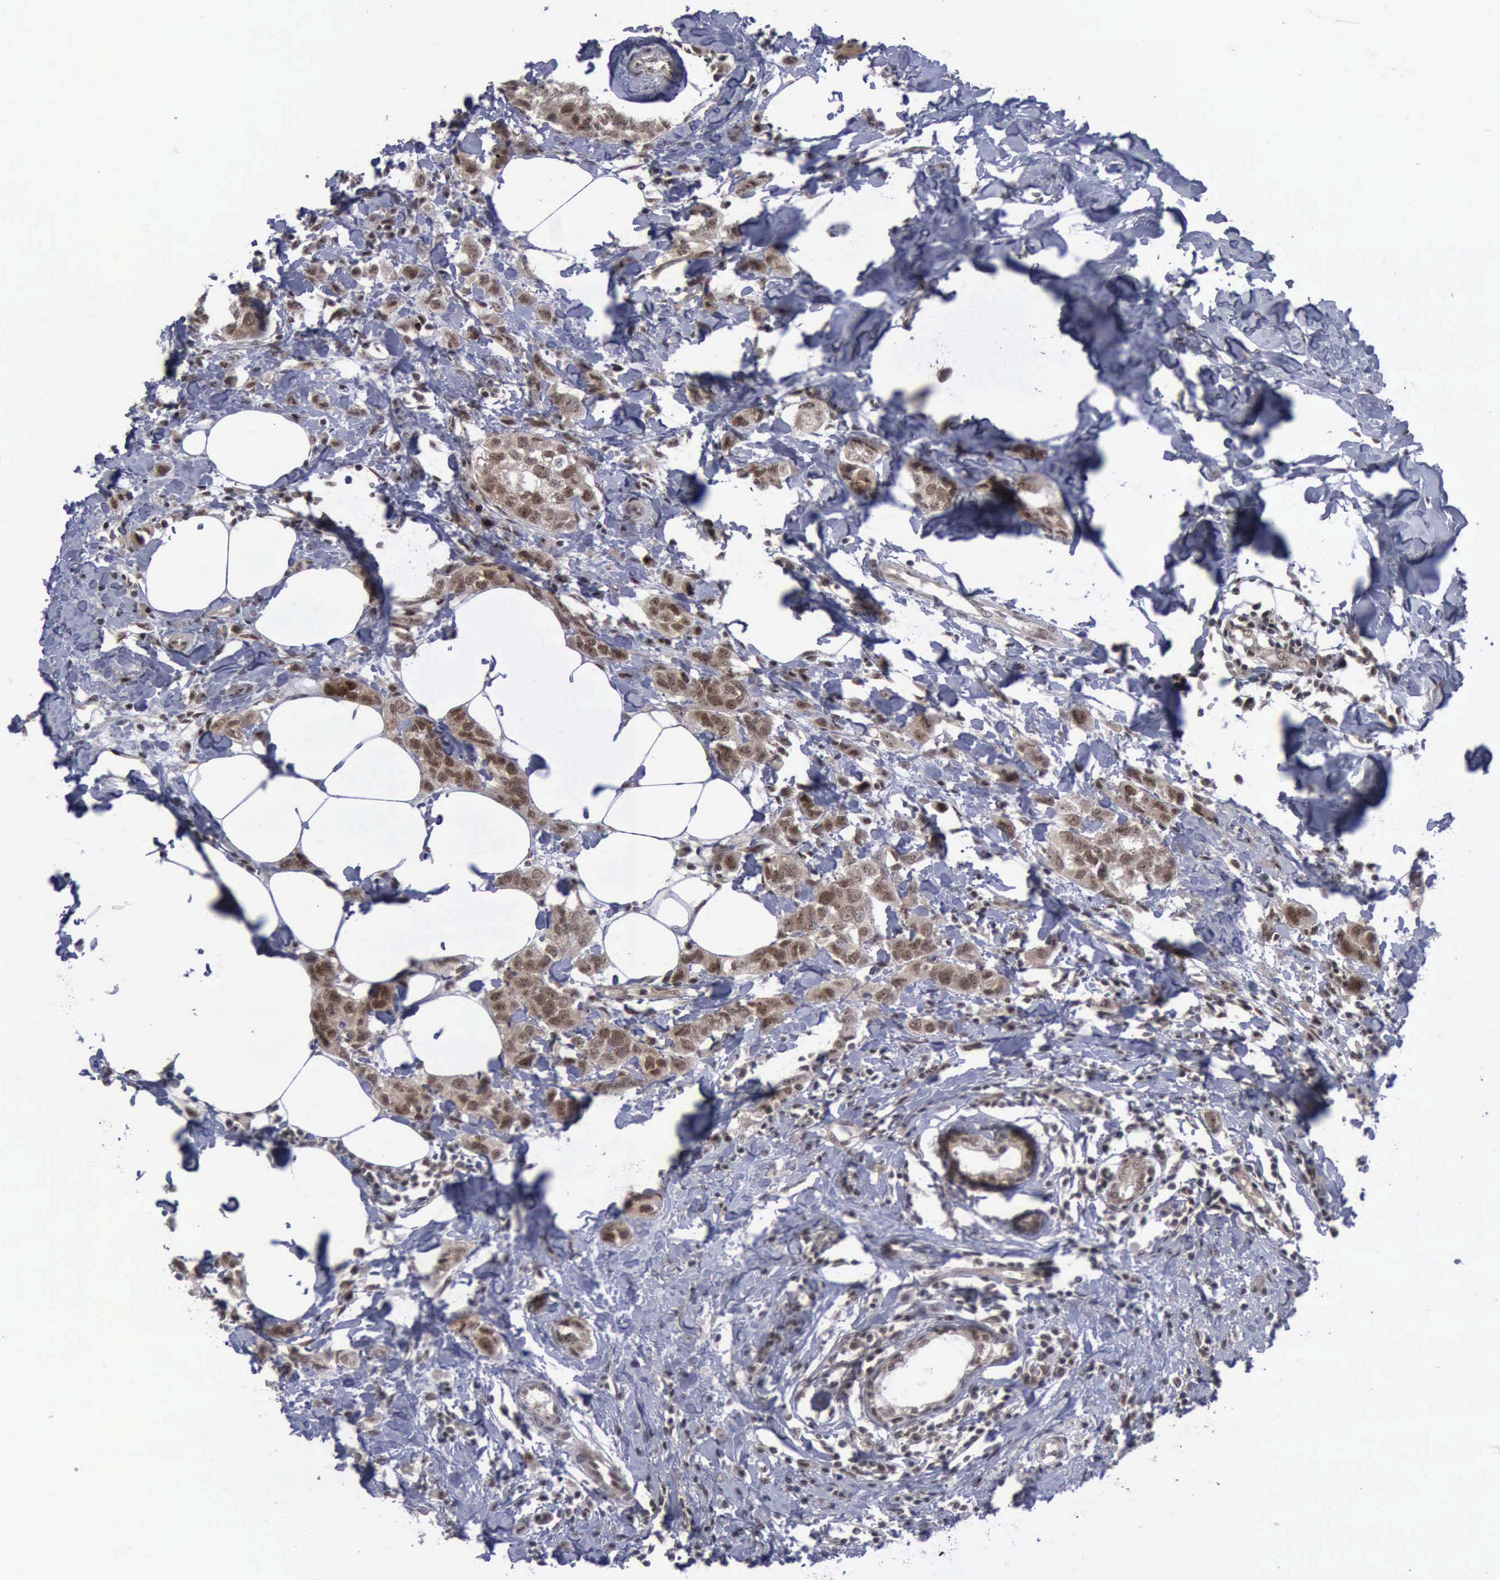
{"staining": {"intensity": "moderate", "quantity": ">75%", "location": "cytoplasmic/membranous,nuclear"}, "tissue": "breast cancer", "cell_type": "Tumor cells", "image_type": "cancer", "snomed": [{"axis": "morphology", "description": "Normal tissue, NOS"}, {"axis": "morphology", "description": "Duct carcinoma"}, {"axis": "topography", "description": "Breast"}], "caption": "IHC image of breast invasive ductal carcinoma stained for a protein (brown), which displays medium levels of moderate cytoplasmic/membranous and nuclear positivity in about >75% of tumor cells.", "gene": "ATM", "patient": {"sex": "female", "age": 50}}